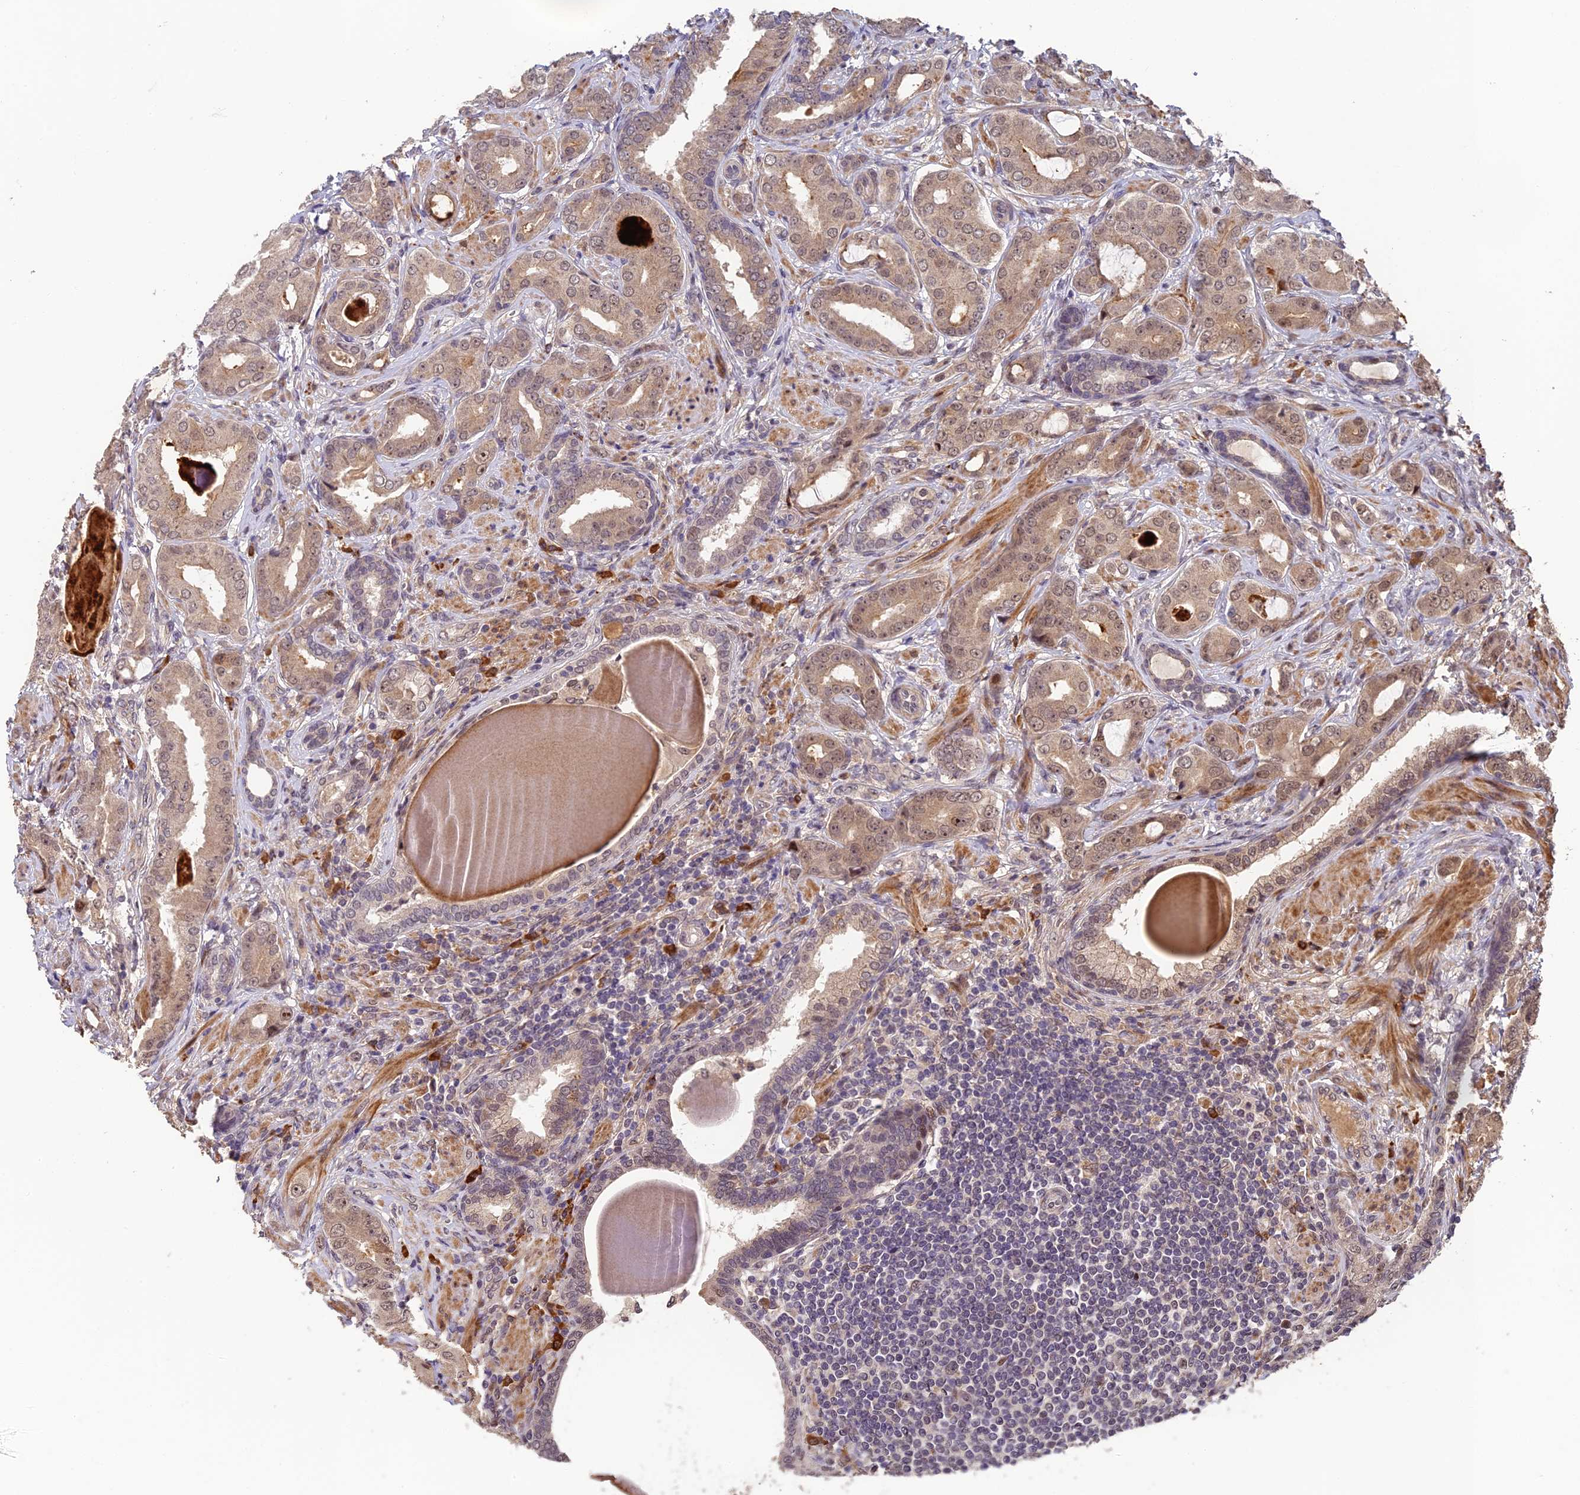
{"staining": {"intensity": "moderate", "quantity": ">75%", "location": "cytoplasmic/membranous,nuclear"}, "tissue": "prostate cancer", "cell_type": "Tumor cells", "image_type": "cancer", "snomed": [{"axis": "morphology", "description": "Adenocarcinoma, Low grade"}, {"axis": "topography", "description": "Prostate"}], "caption": "Human prostate cancer (low-grade adenocarcinoma) stained with a protein marker shows moderate staining in tumor cells.", "gene": "OSBPL1A", "patient": {"sex": "male", "age": 57}}